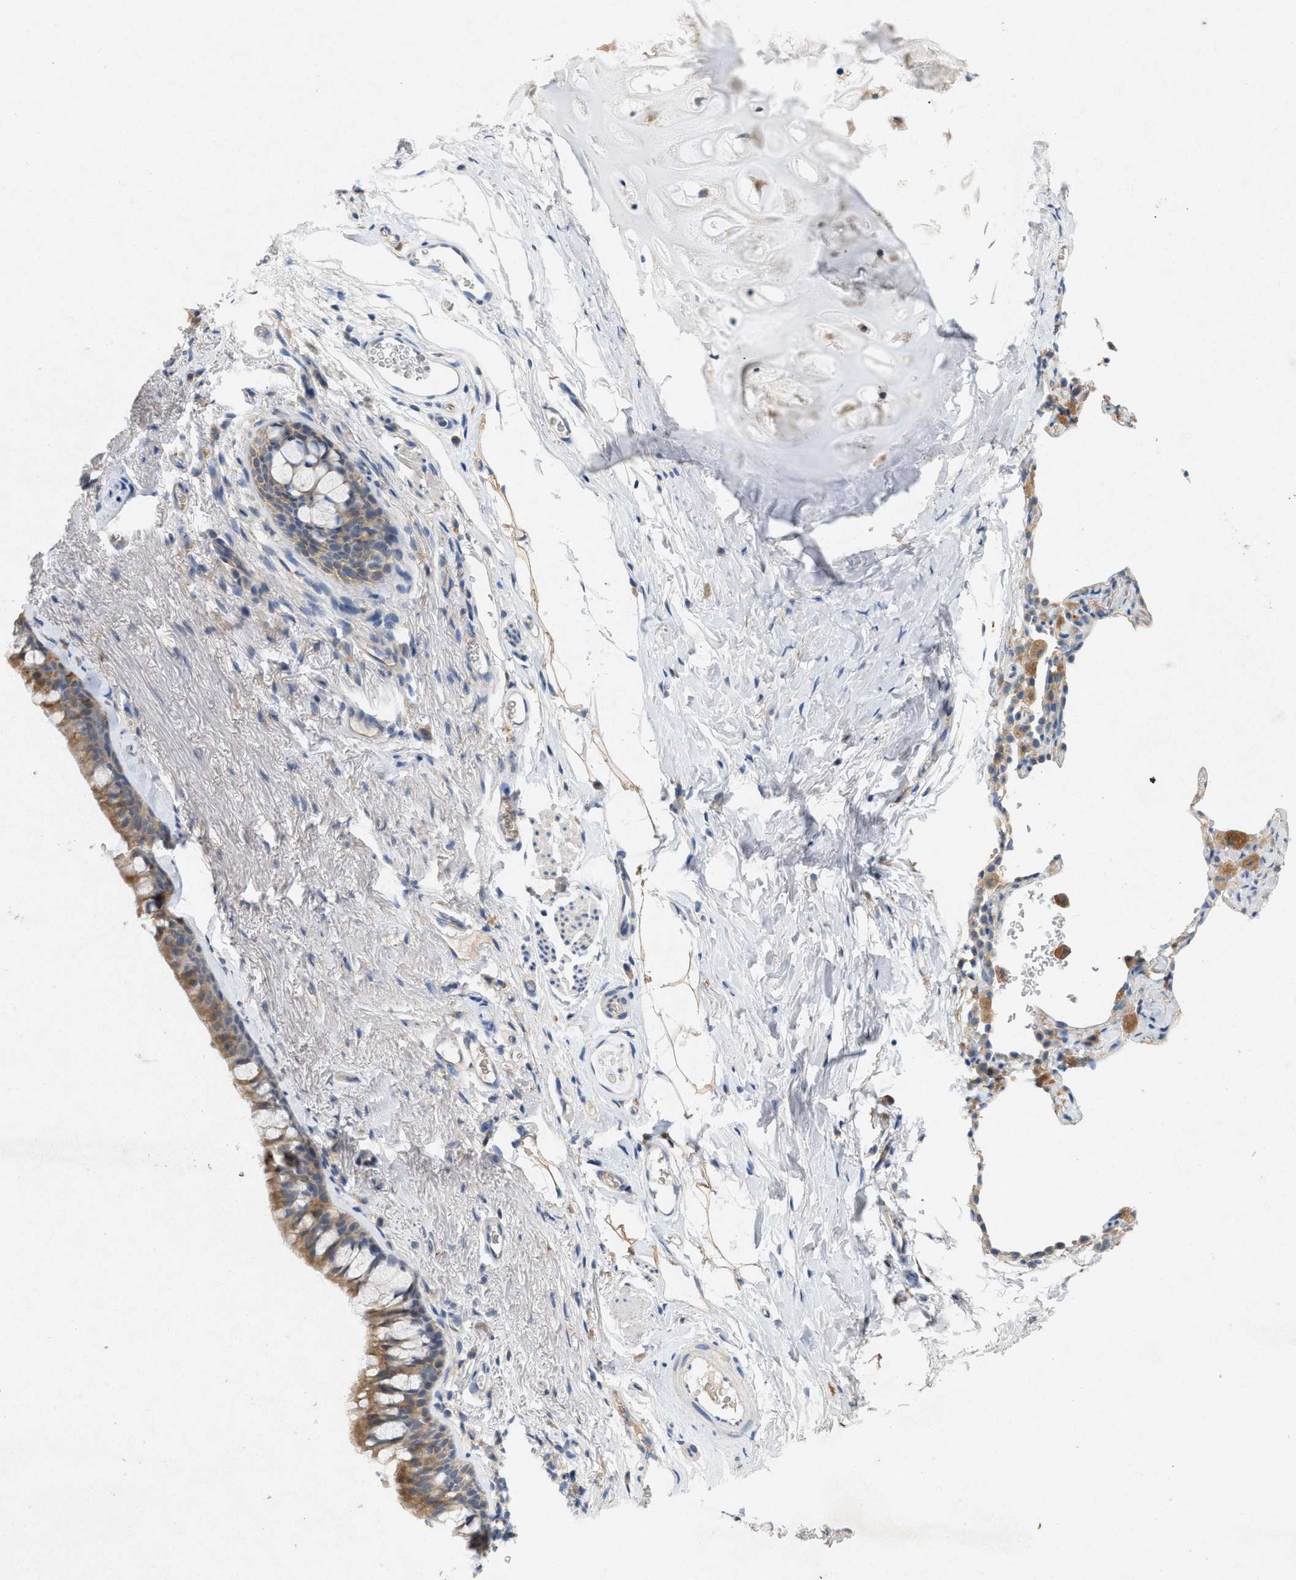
{"staining": {"intensity": "moderate", "quantity": ">75%", "location": "cytoplasmic/membranous"}, "tissue": "bronchus", "cell_type": "Respiratory epithelial cells", "image_type": "normal", "snomed": [{"axis": "morphology", "description": "Normal tissue, NOS"}, {"axis": "topography", "description": "Cartilage tissue"}, {"axis": "topography", "description": "Bronchus"}], "caption": "This is an image of immunohistochemistry (IHC) staining of unremarkable bronchus, which shows moderate positivity in the cytoplasmic/membranous of respiratory epithelial cells.", "gene": "DCAF7", "patient": {"sex": "female", "age": 53}}